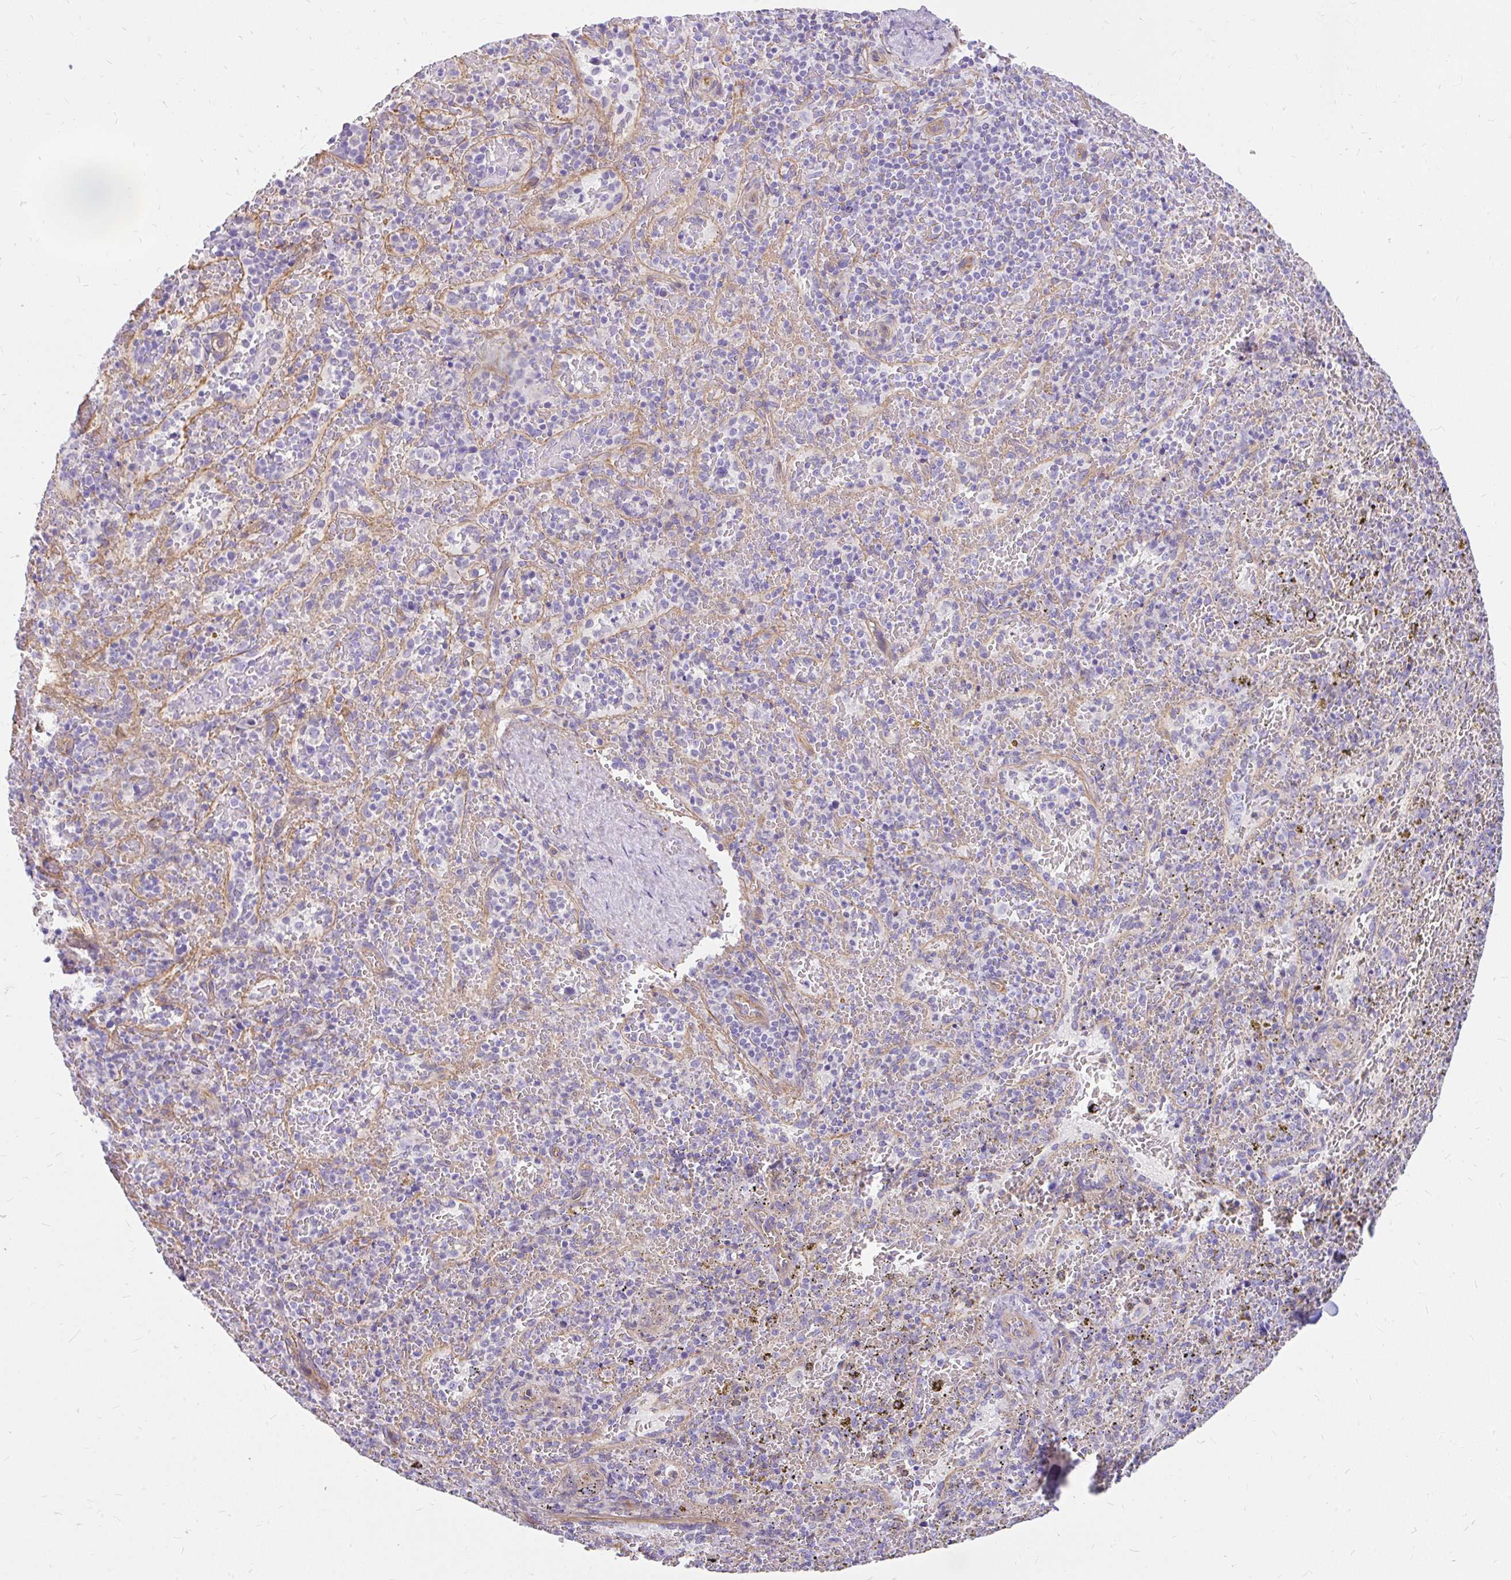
{"staining": {"intensity": "negative", "quantity": "none", "location": "none"}, "tissue": "spleen", "cell_type": "Cells in red pulp", "image_type": "normal", "snomed": [{"axis": "morphology", "description": "Normal tissue, NOS"}, {"axis": "topography", "description": "Spleen"}], "caption": "Histopathology image shows no protein expression in cells in red pulp of benign spleen.", "gene": "FAM83C", "patient": {"sex": "female", "age": 50}}